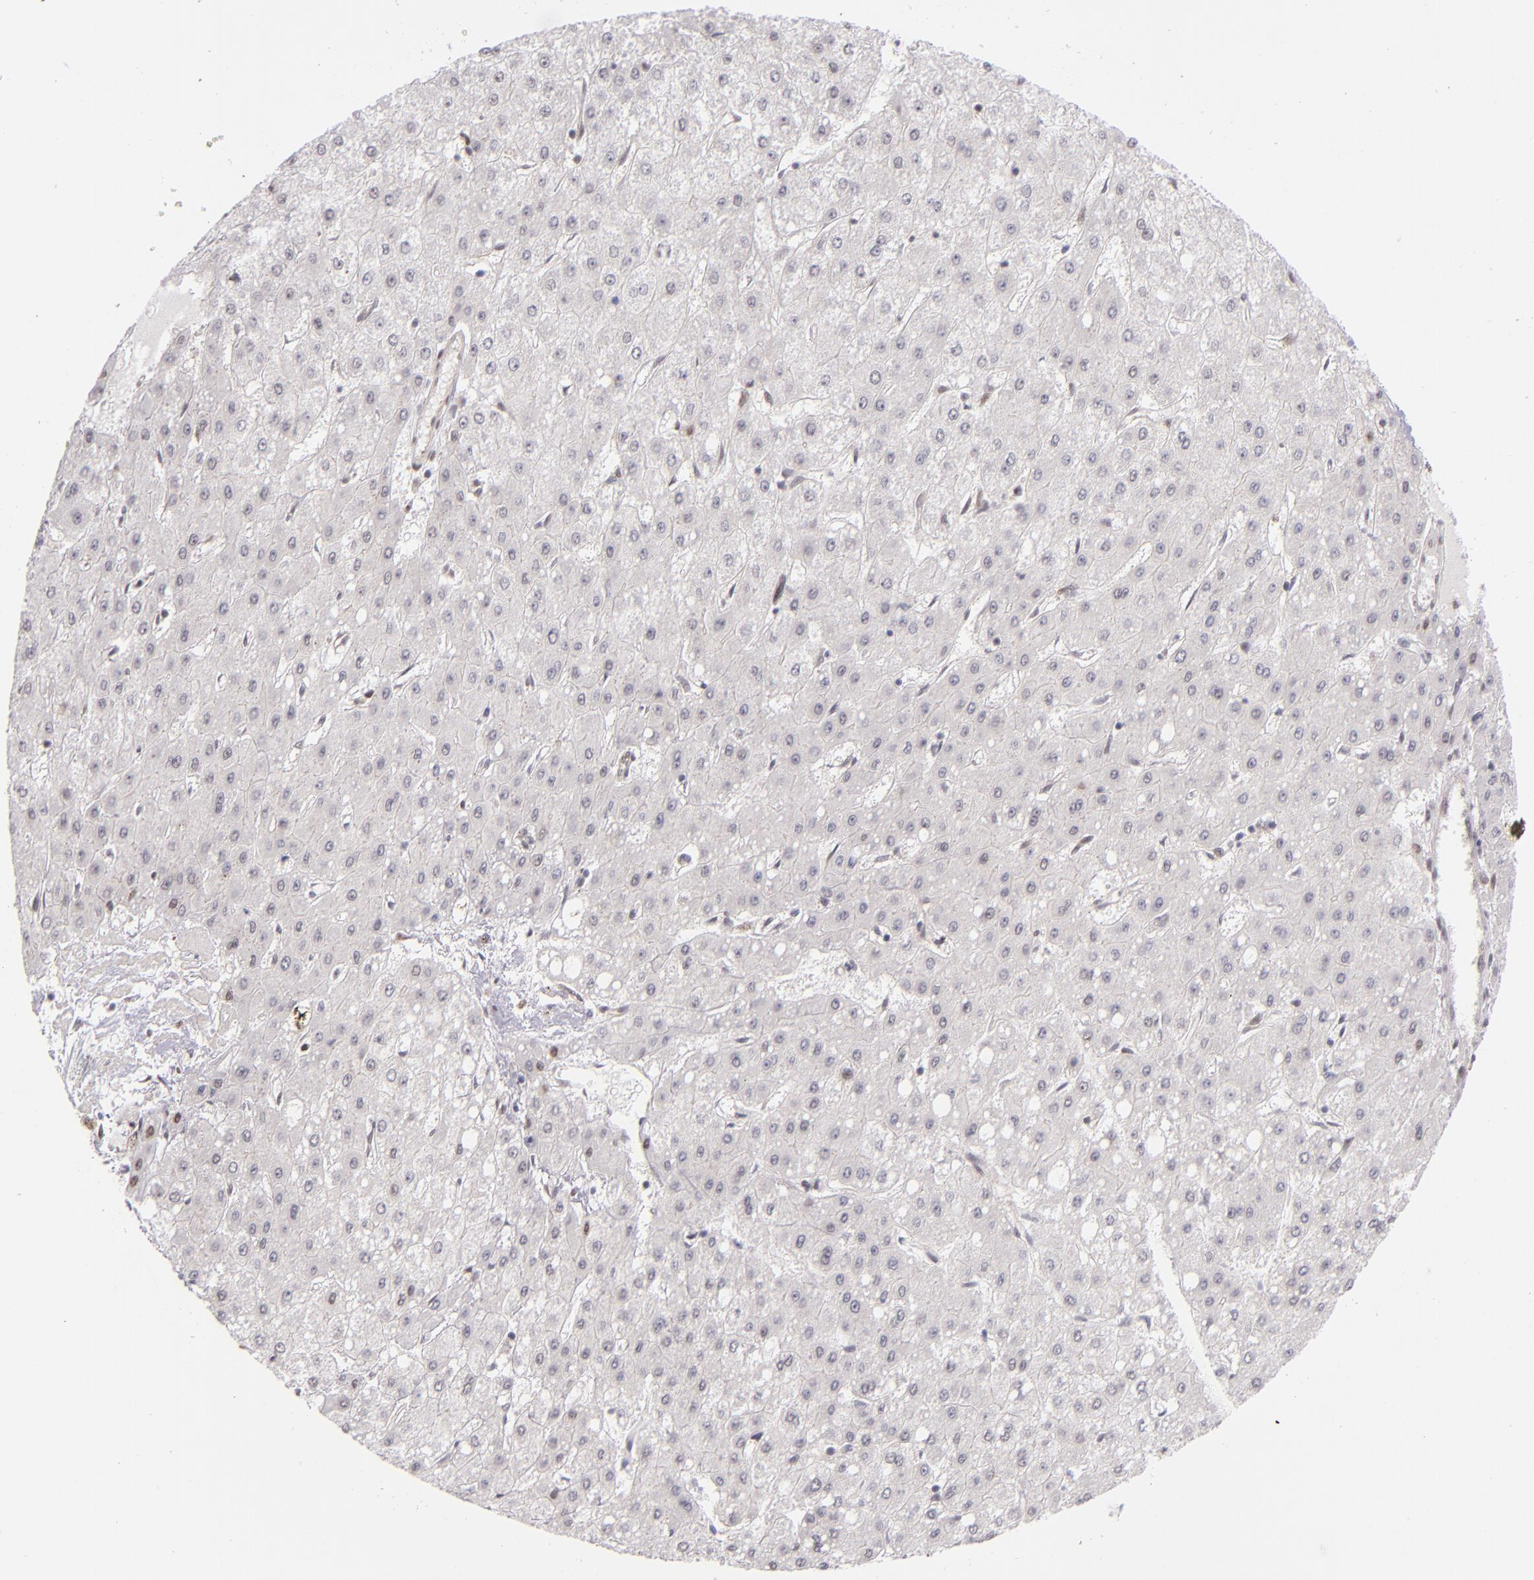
{"staining": {"intensity": "negative", "quantity": "none", "location": "none"}, "tissue": "liver cancer", "cell_type": "Tumor cells", "image_type": "cancer", "snomed": [{"axis": "morphology", "description": "Carcinoma, Hepatocellular, NOS"}, {"axis": "topography", "description": "Liver"}], "caption": "Tumor cells are negative for protein expression in human hepatocellular carcinoma (liver).", "gene": "NCOR2", "patient": {"sex": "female", "age": 52}}